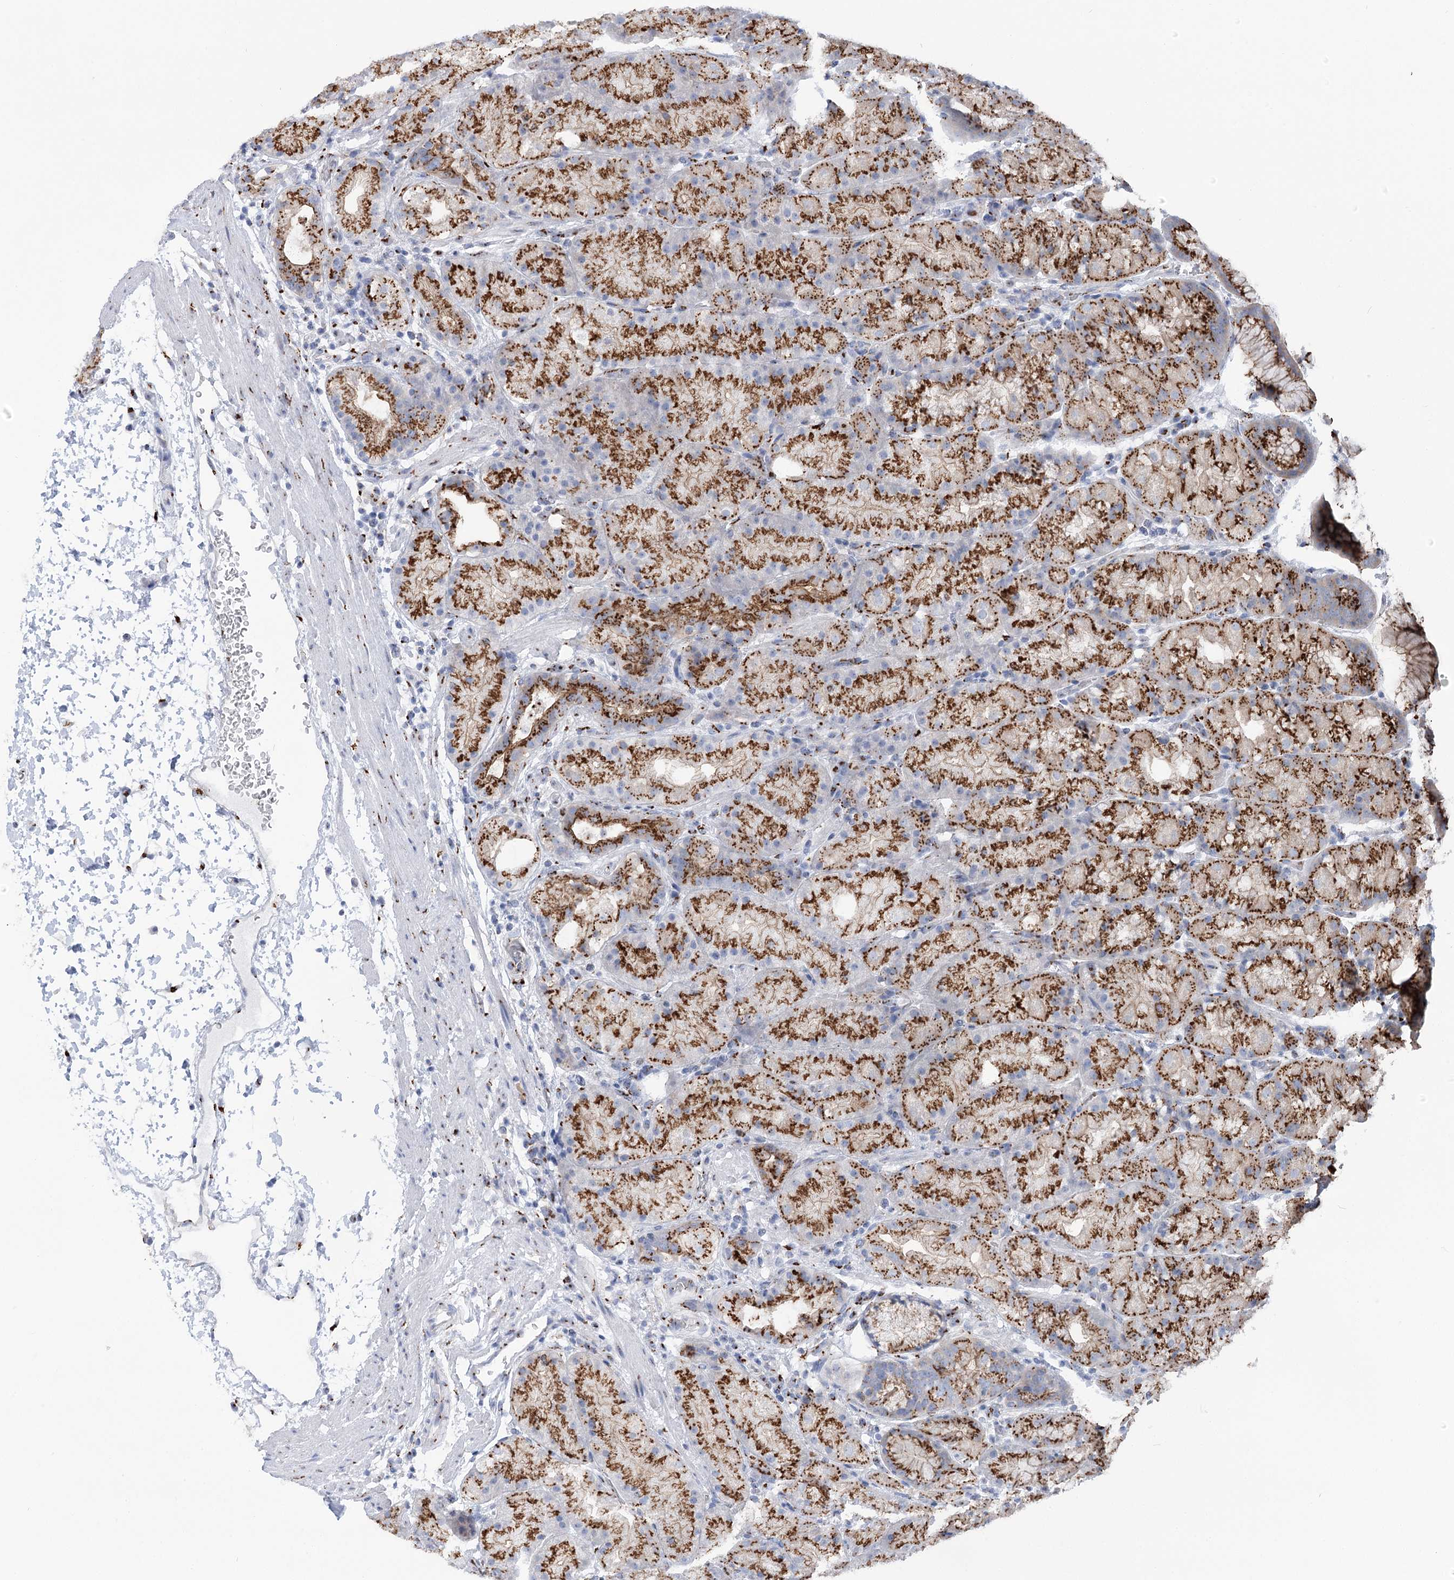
{"staining": {"intensity": "strong", "quantity": ">75%", "location": "cytoplasmic/membranous"}, "tissue": "stomach", "cell_type": "Glandular cells", "image_type": "normal", "snomed": [{"axis": "morphology", "description": "Normal tissue, NOS"}, {"axis": "topography", "description": "Stomach, upper"}, {"axis": "topography", "description": "Stomach"}], "caption": "IHC image of unremarkable human stomach stained for a protein (brown), which reveals high levels of strong cytoplasmic/membranous positivity in approximately >75% of glandular cells.", "gene": "TMEM165", "patient": {"sex": "male", "age": 48}}